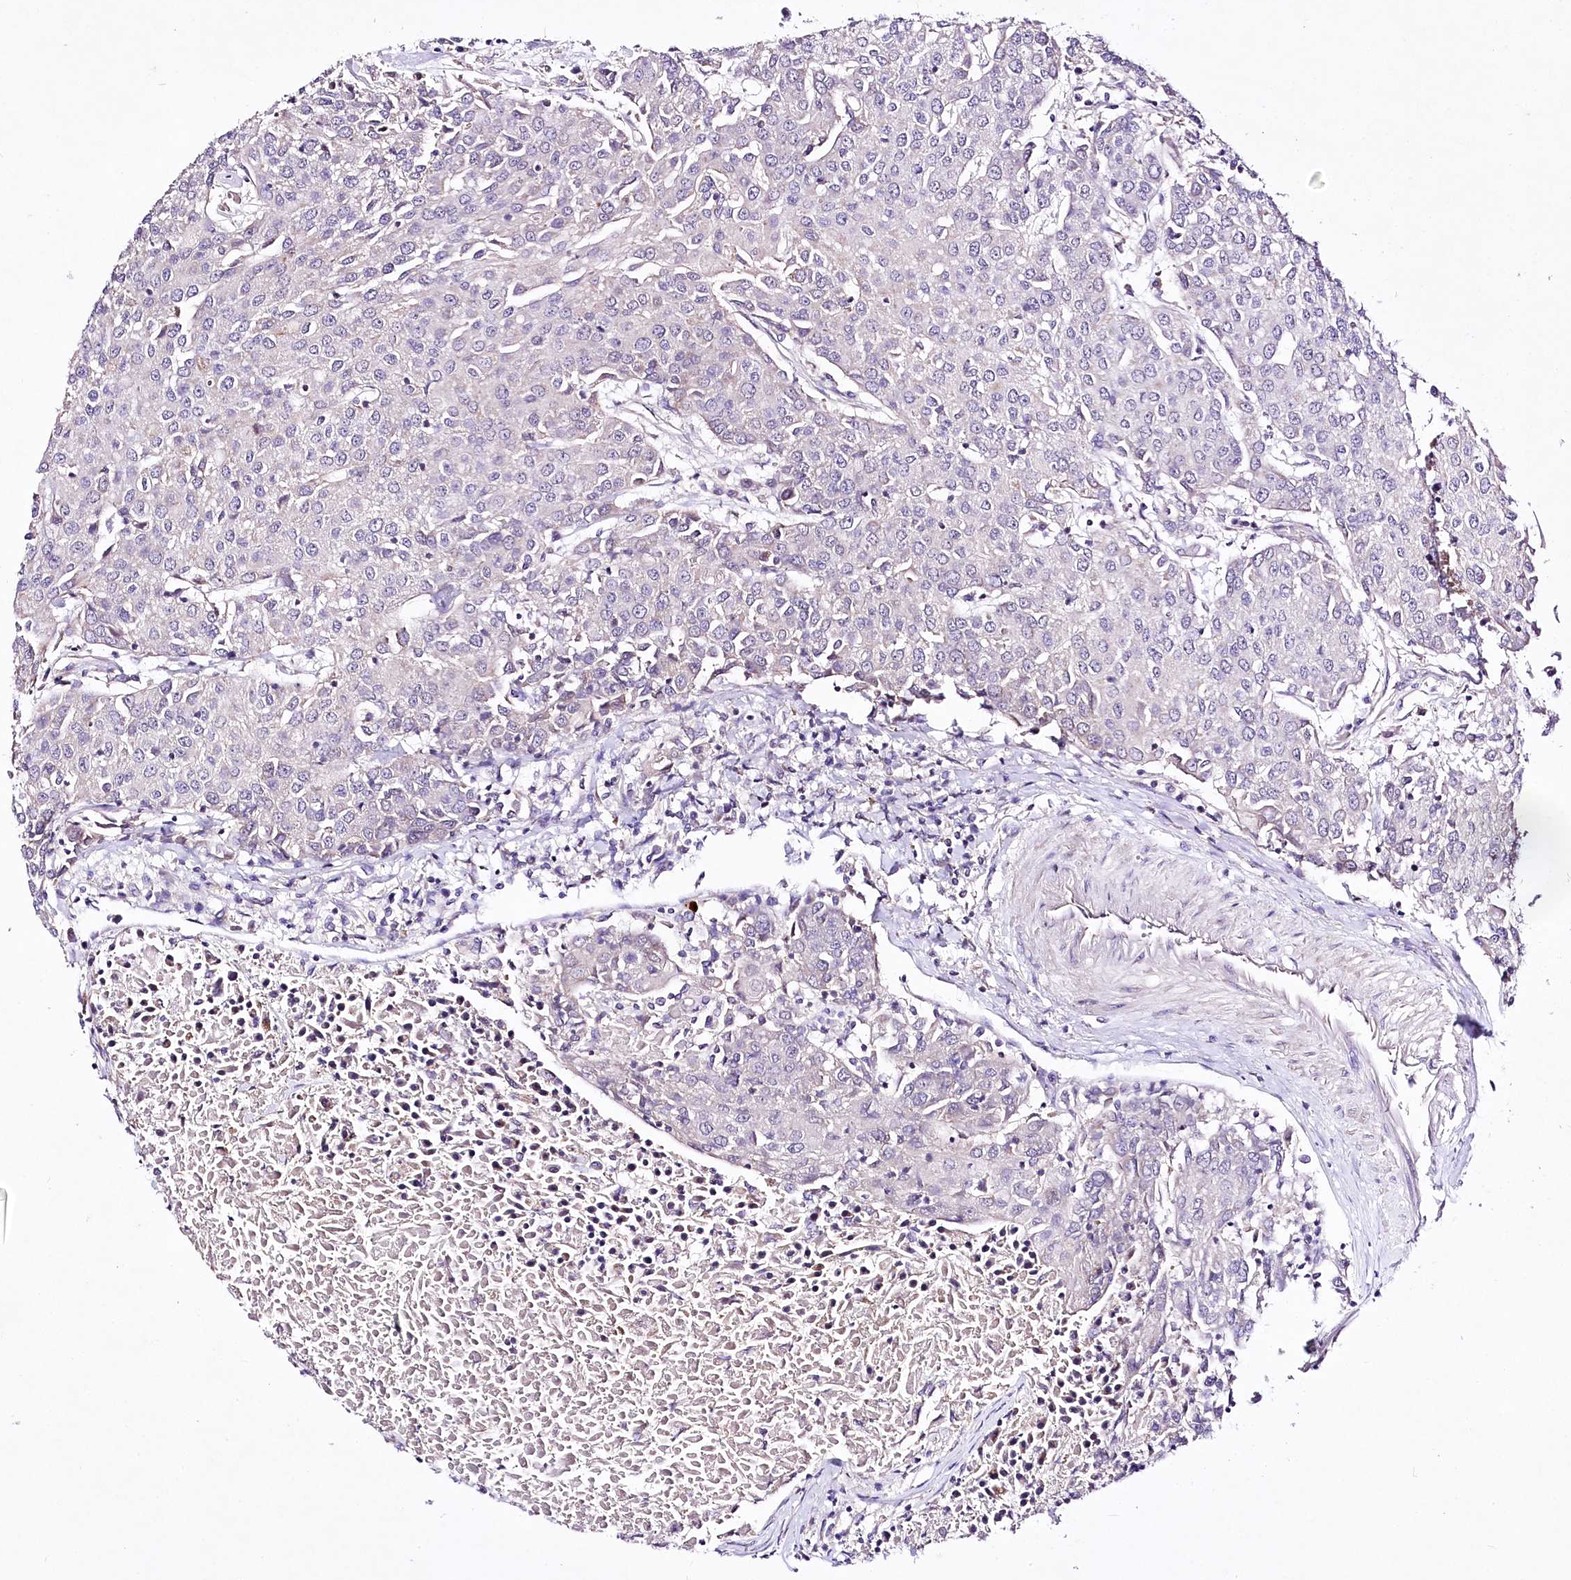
{"staining": {"intensity": "negative", "quantity": "none", "location": "none"}, "tissue": "urothelial cancer", "cell_type": "Tumor cells", "image_type": "cancer", "snomed": [{"axis": "morphology", "description": "Urothelial carcinoma, High grade"}, {"axis": "topography", "description": "Urinary bladder"}], "caption": "High magnification brightfield microscopy of urothelial cancer stained with DAB (brown) and counterstained with hematoxylin (blue): tumor cells show no significant staining.", "gene": "ATE1", "patient": {"sex": "female", "age": 85}}